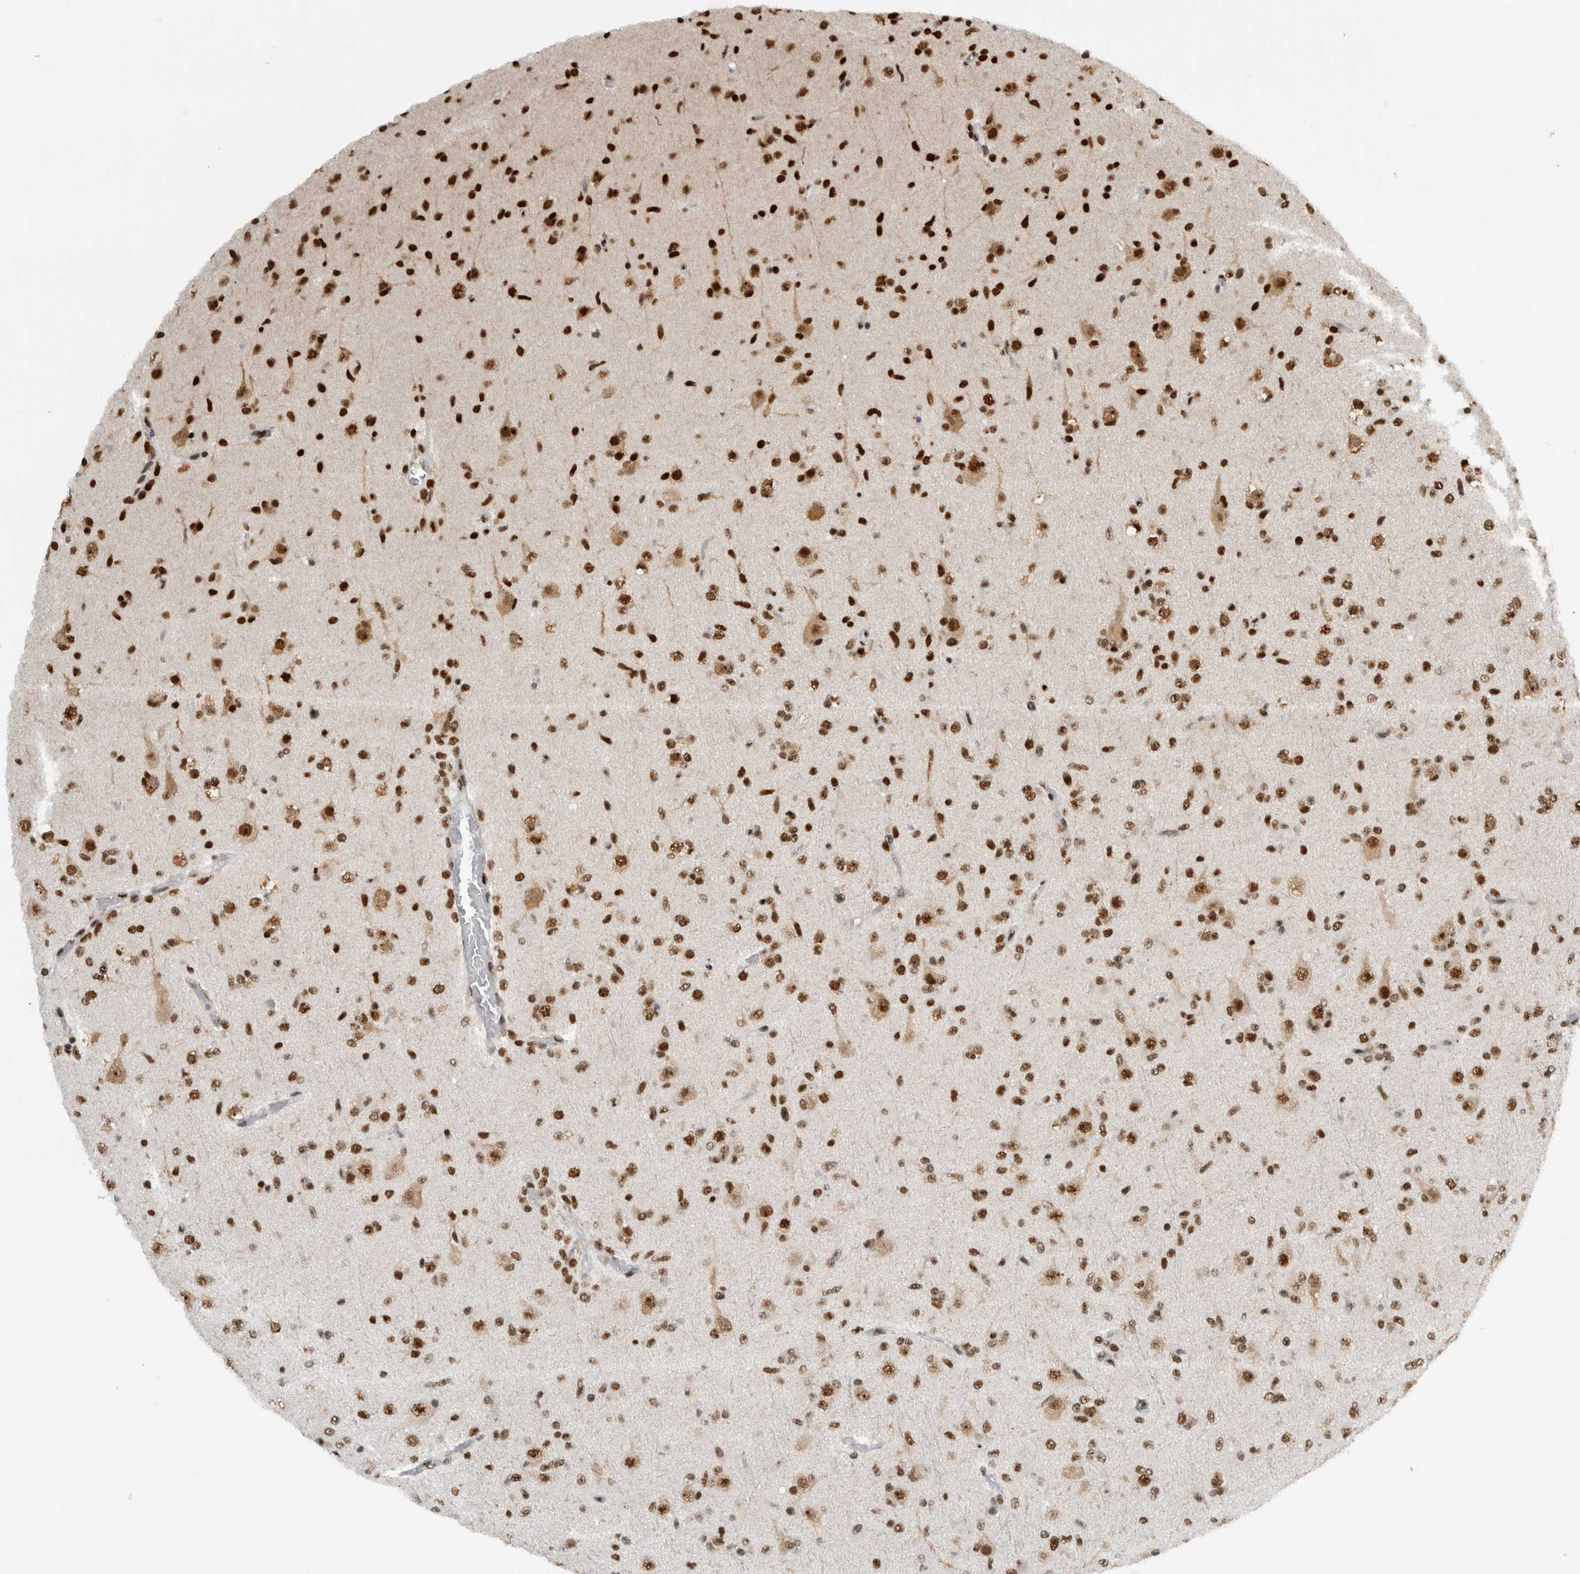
{"staining": {"intensity": "strong", "quantity": ">75%", "location": "nuclear"}, "tissue": "glioma", "cell_type": "Tumor cells", "image_type": "cancer", "snomed": [{"axis": "morphology", "description": "Glioma, malignant, Low grade"}, {"axis": "topography", "description": "Brain"}], "caption": "Protein expression analysis of human glioma reveals strong nuclear positivity in approximately >75% of tumor cells.", "gene": "ZSCAN2", "patient": {"sex": "male", "age": 65}}